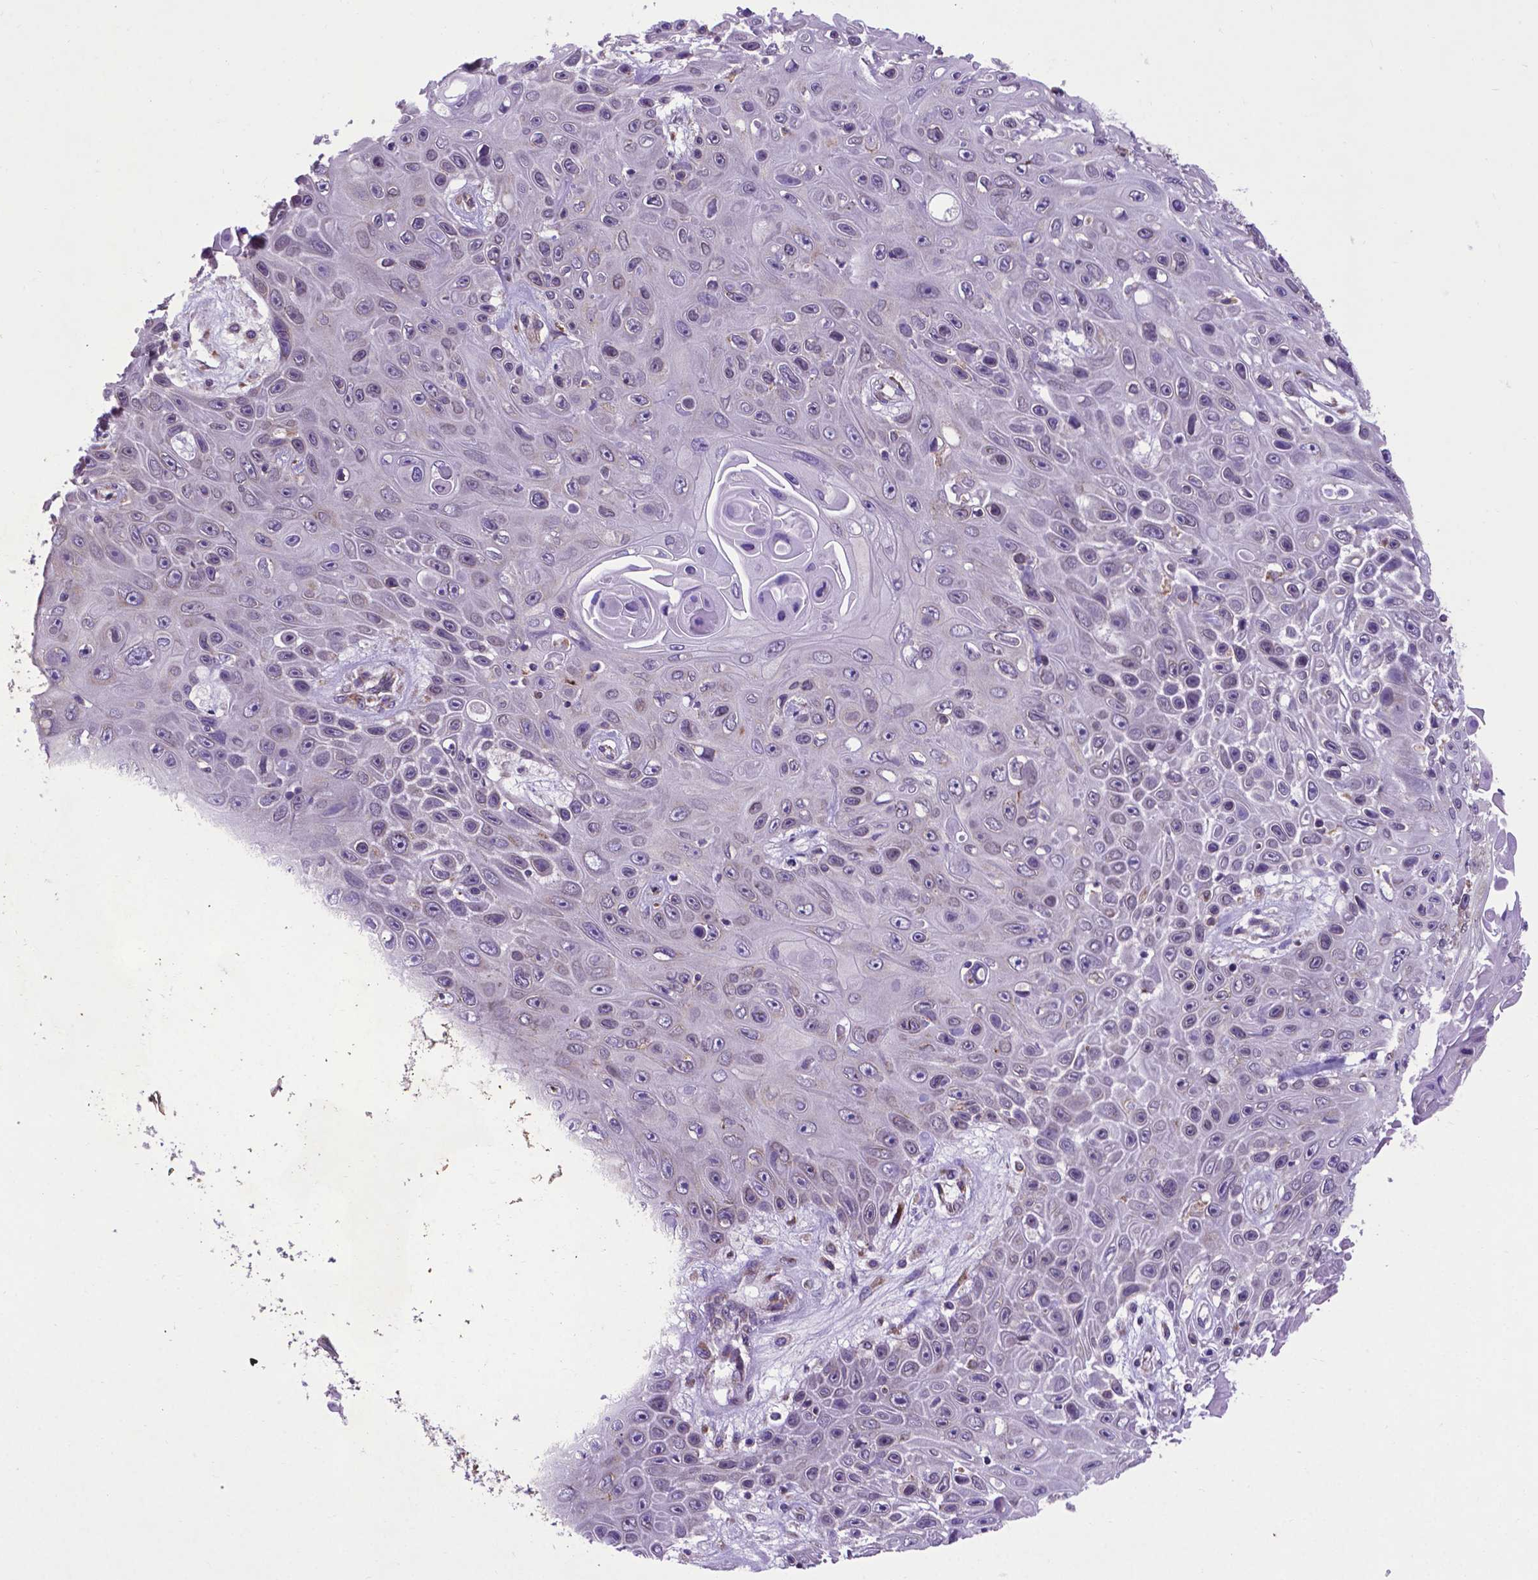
{"staining": {"intensity": "negative", "quantity": "none", "location": "none"}, "tissue": "skin cancer", "cell_type": "Tumor cells", "image_type": "cancer", "snomed": [{"axis": "morphology", "description": "Squamous cell carcinoma, NOS"}, {"axis": "topography", "description": "Skin"}], "caption": "Tumor cells show no significant protein positivity in skin cancer (squamous cell carcinoma).", "gene": "WDR83OS", "patient": {"sex": "male", "age": 82}}